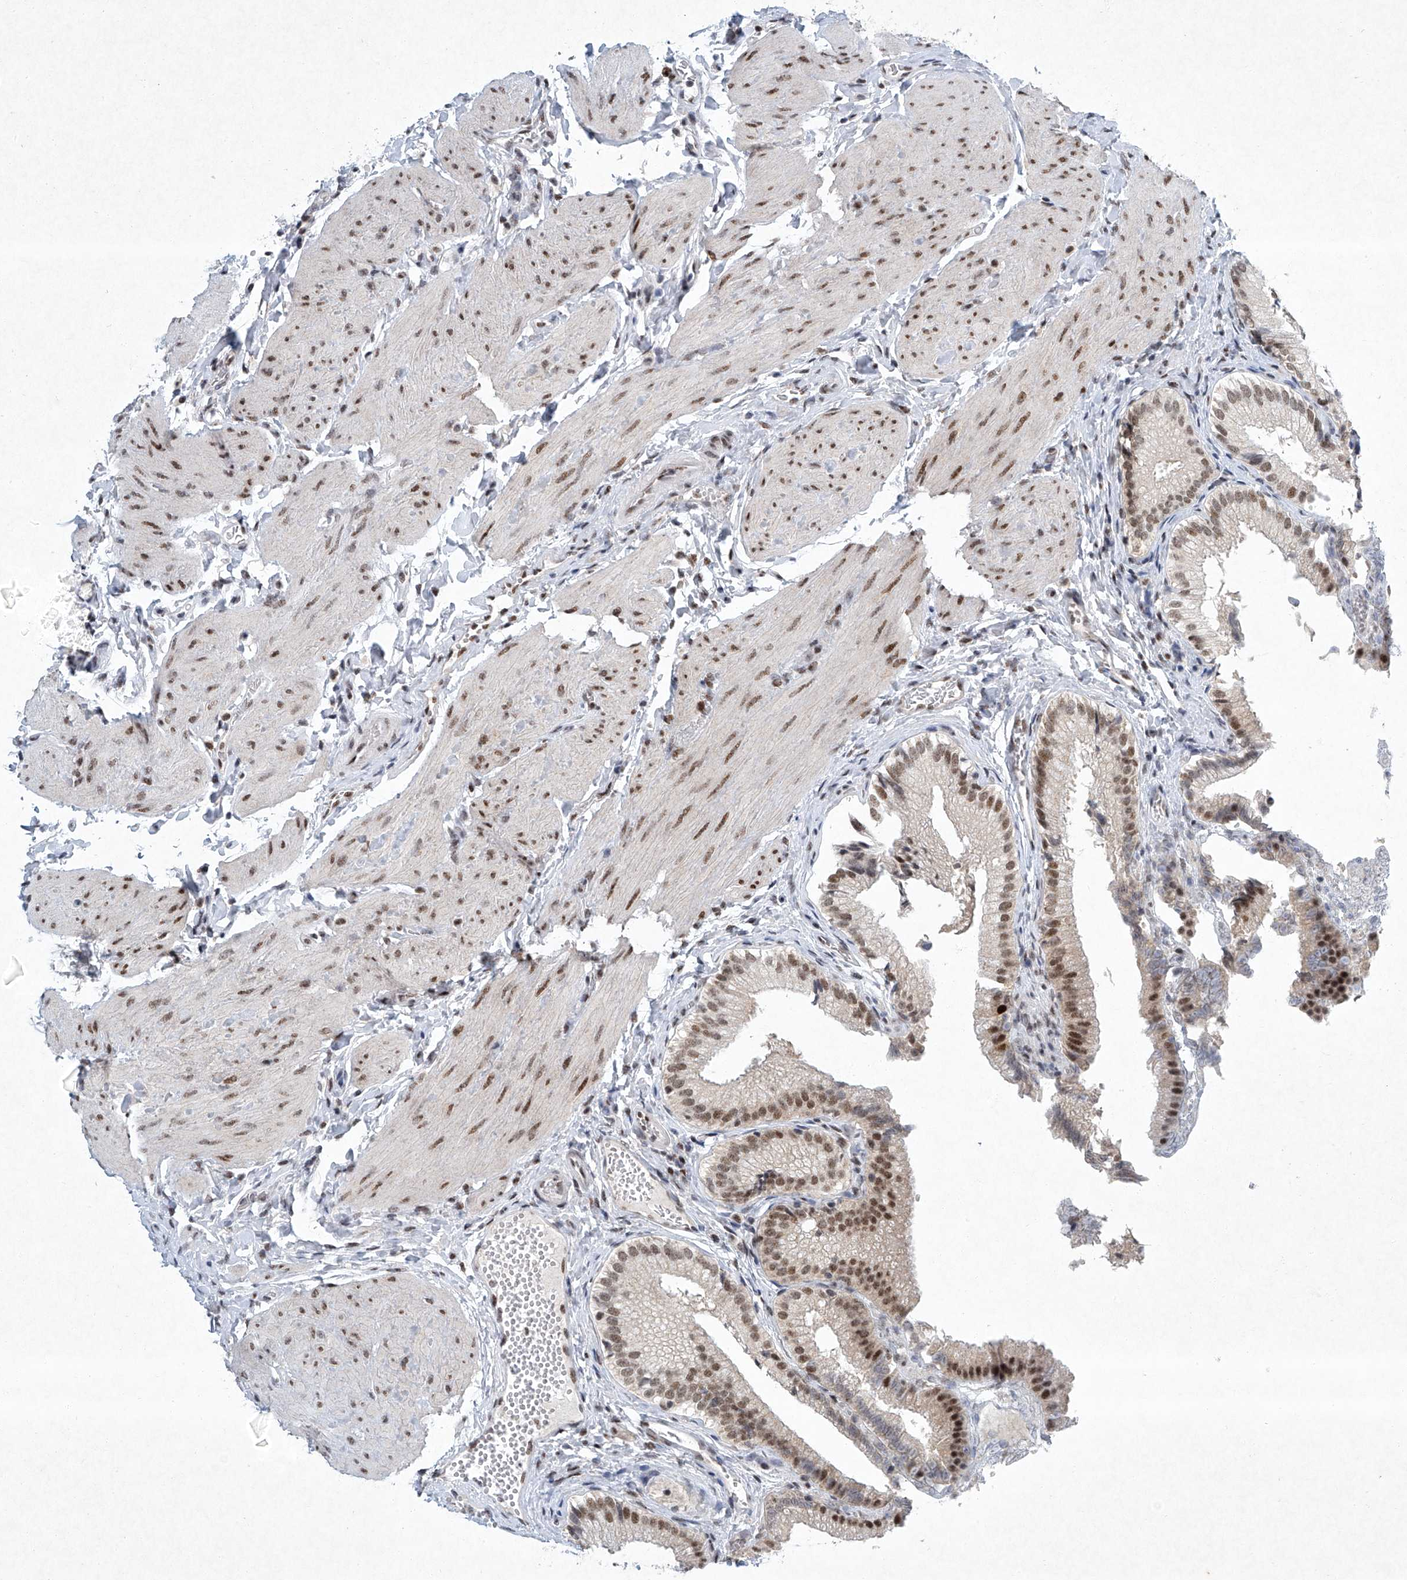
{"staining": {"intensity": "moderate", "quantity": ">75%", "location": "nuclear"}, "tissue": "gallbladder", "cell_type": "Glandular cells", "image_type": "normal", "snomed": [{"axis": "morphology", "description": "Normal tissue, NOS"}, {"axis": "topography", "description": "Gallbladder"}], "caption": "About >75% of glandular cells in normal human gallbladder show moderate nuclear protein positivity as visualized by brown immunohistochemical staining.", "gene": "TFDP1", "patient": {"sex": "female", "age": 30}}